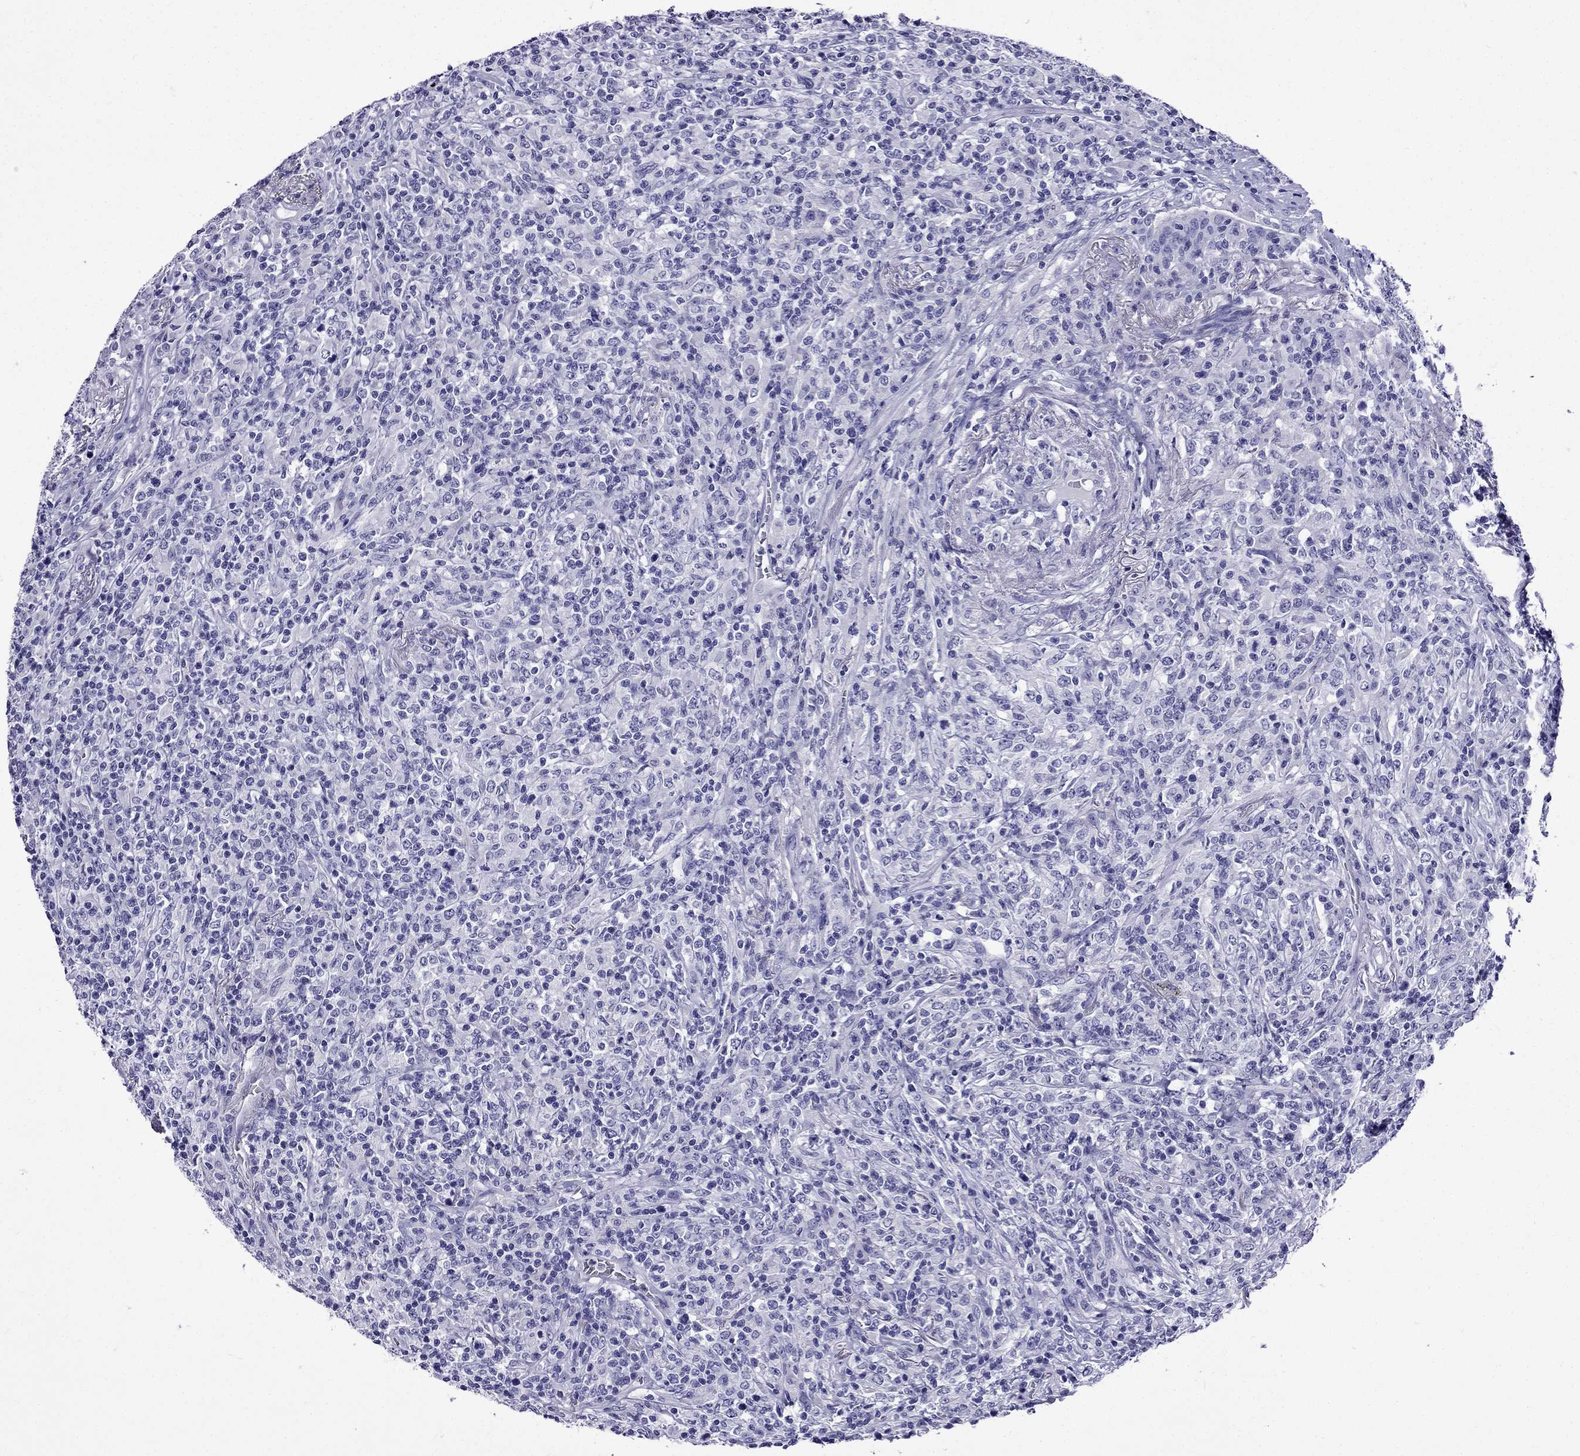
{"staining": {"intensity": "negative", "quantity": "none", "location": "none"}, "tissue": "lymphoma", "cell_type": "Tumor cells", "image_type": "cancer", "snomed": [{"axis": "morphology", "description": "Malignant lymphoma, non-Hodgkin's type, High grade"}, {"axis": "topography", "description": "Lung"}], "caption": "High magnification brightfield microscopy of lymphoma stained with DAB (3,3'-diaminobenzidine) (brown) and counterstained with hematoxylin (blue): tumor cells show no significant positivity.", "gene": "ERC2", "patient": {"sex": "male", "age": 79}}